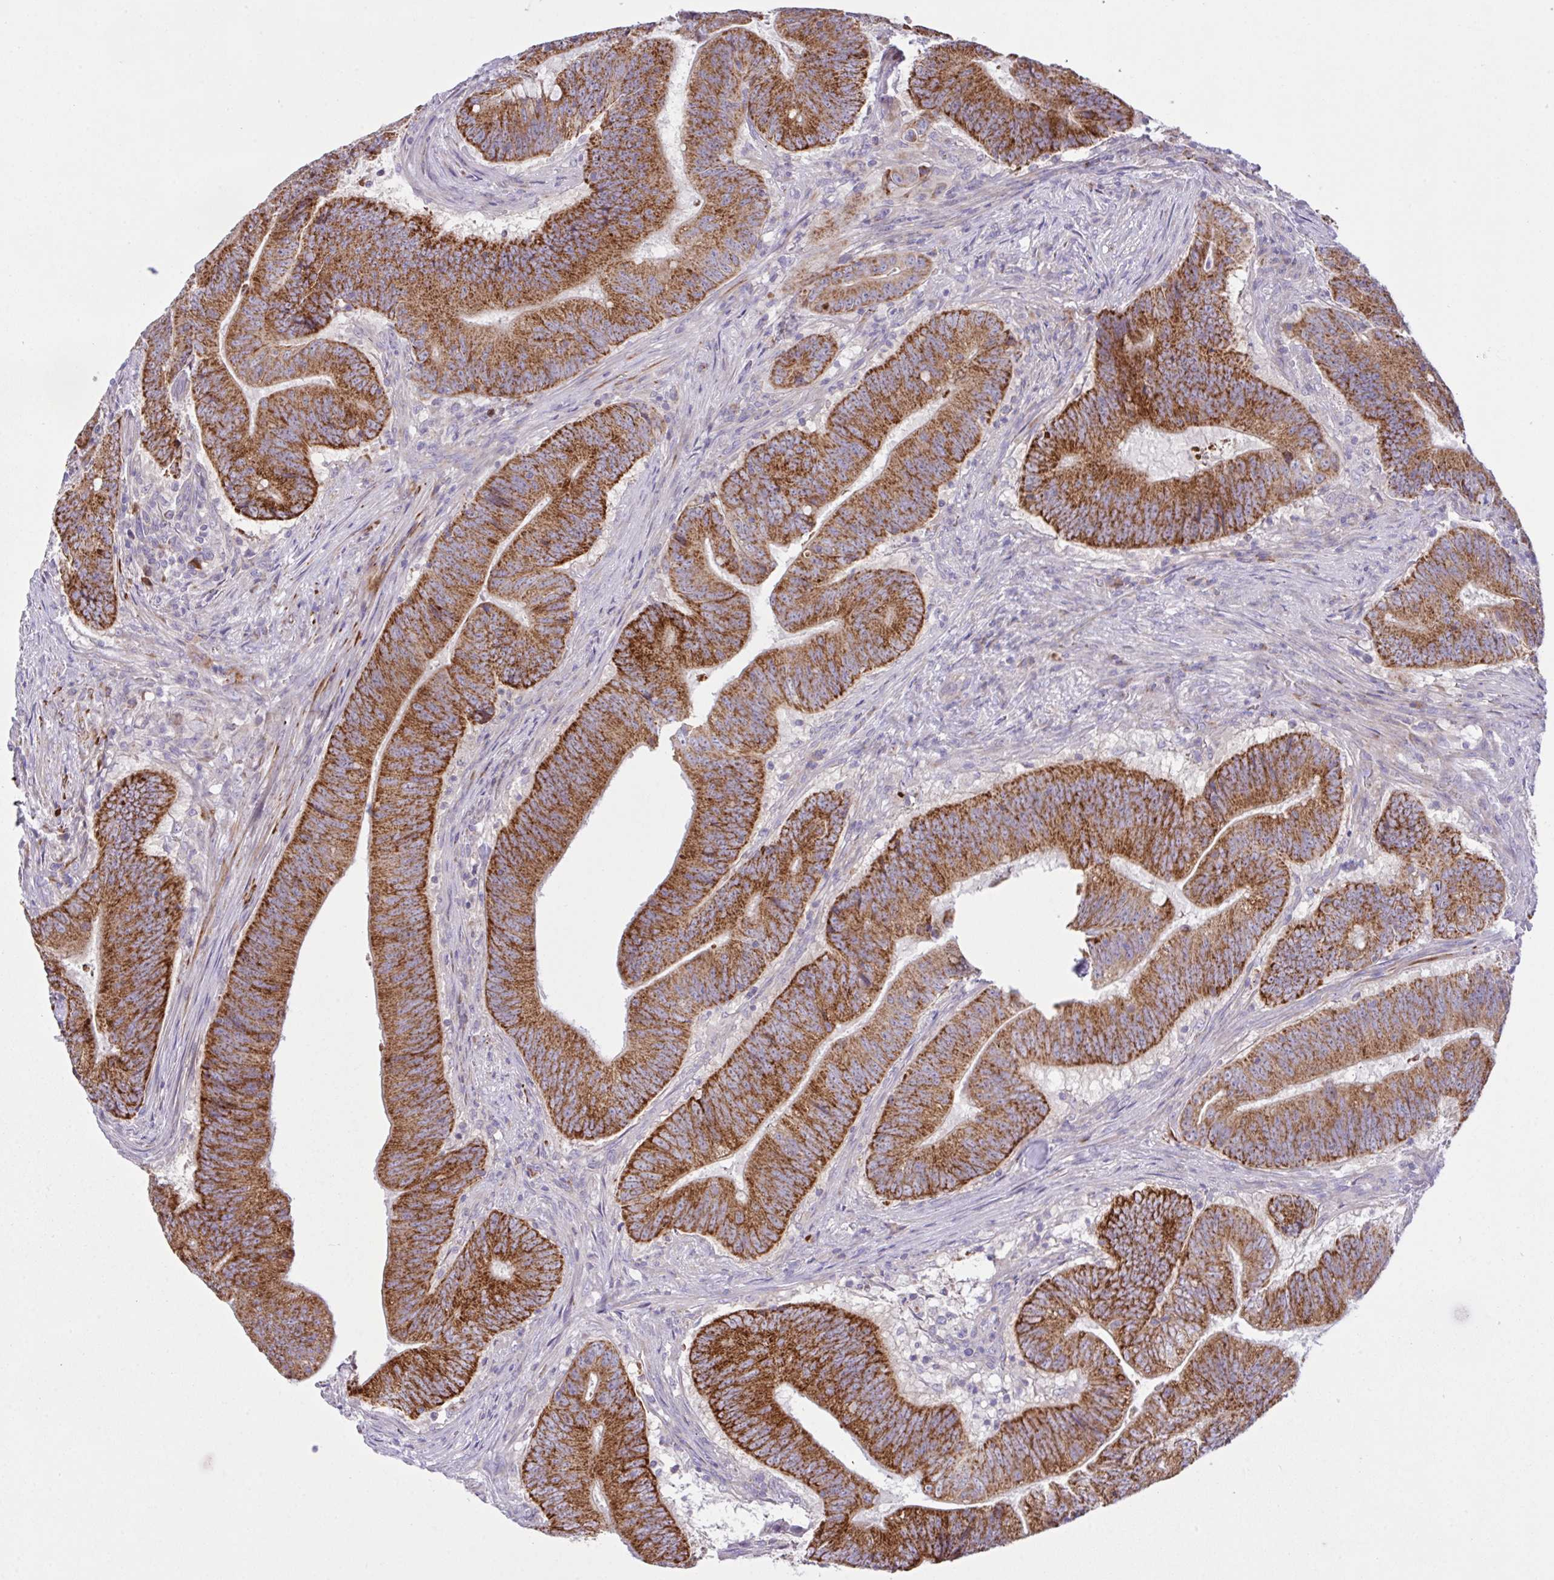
{"staining": {"intensity": "strong", "quantity": ">75%", "location": "cytoplasmic/membranous"}, "tissue": "colorectal cancer", "cell_type": "Tumor cells", "image_type": "cancer", "snomed": [{"axis": "morphology", "description": "Adenocarcinoma, NOS"}, {"axis": "topography", "description": "Colon"}], "caption": "About >75% of tumor cells in human colorectal cancer (adenocarcinoma) exhibit strong cytoplasmic/membranous protein expression as visualized by brown immunohistochemical staining.", "gene": "CHDH", "patient": {"sex": "female", "age": 87}}